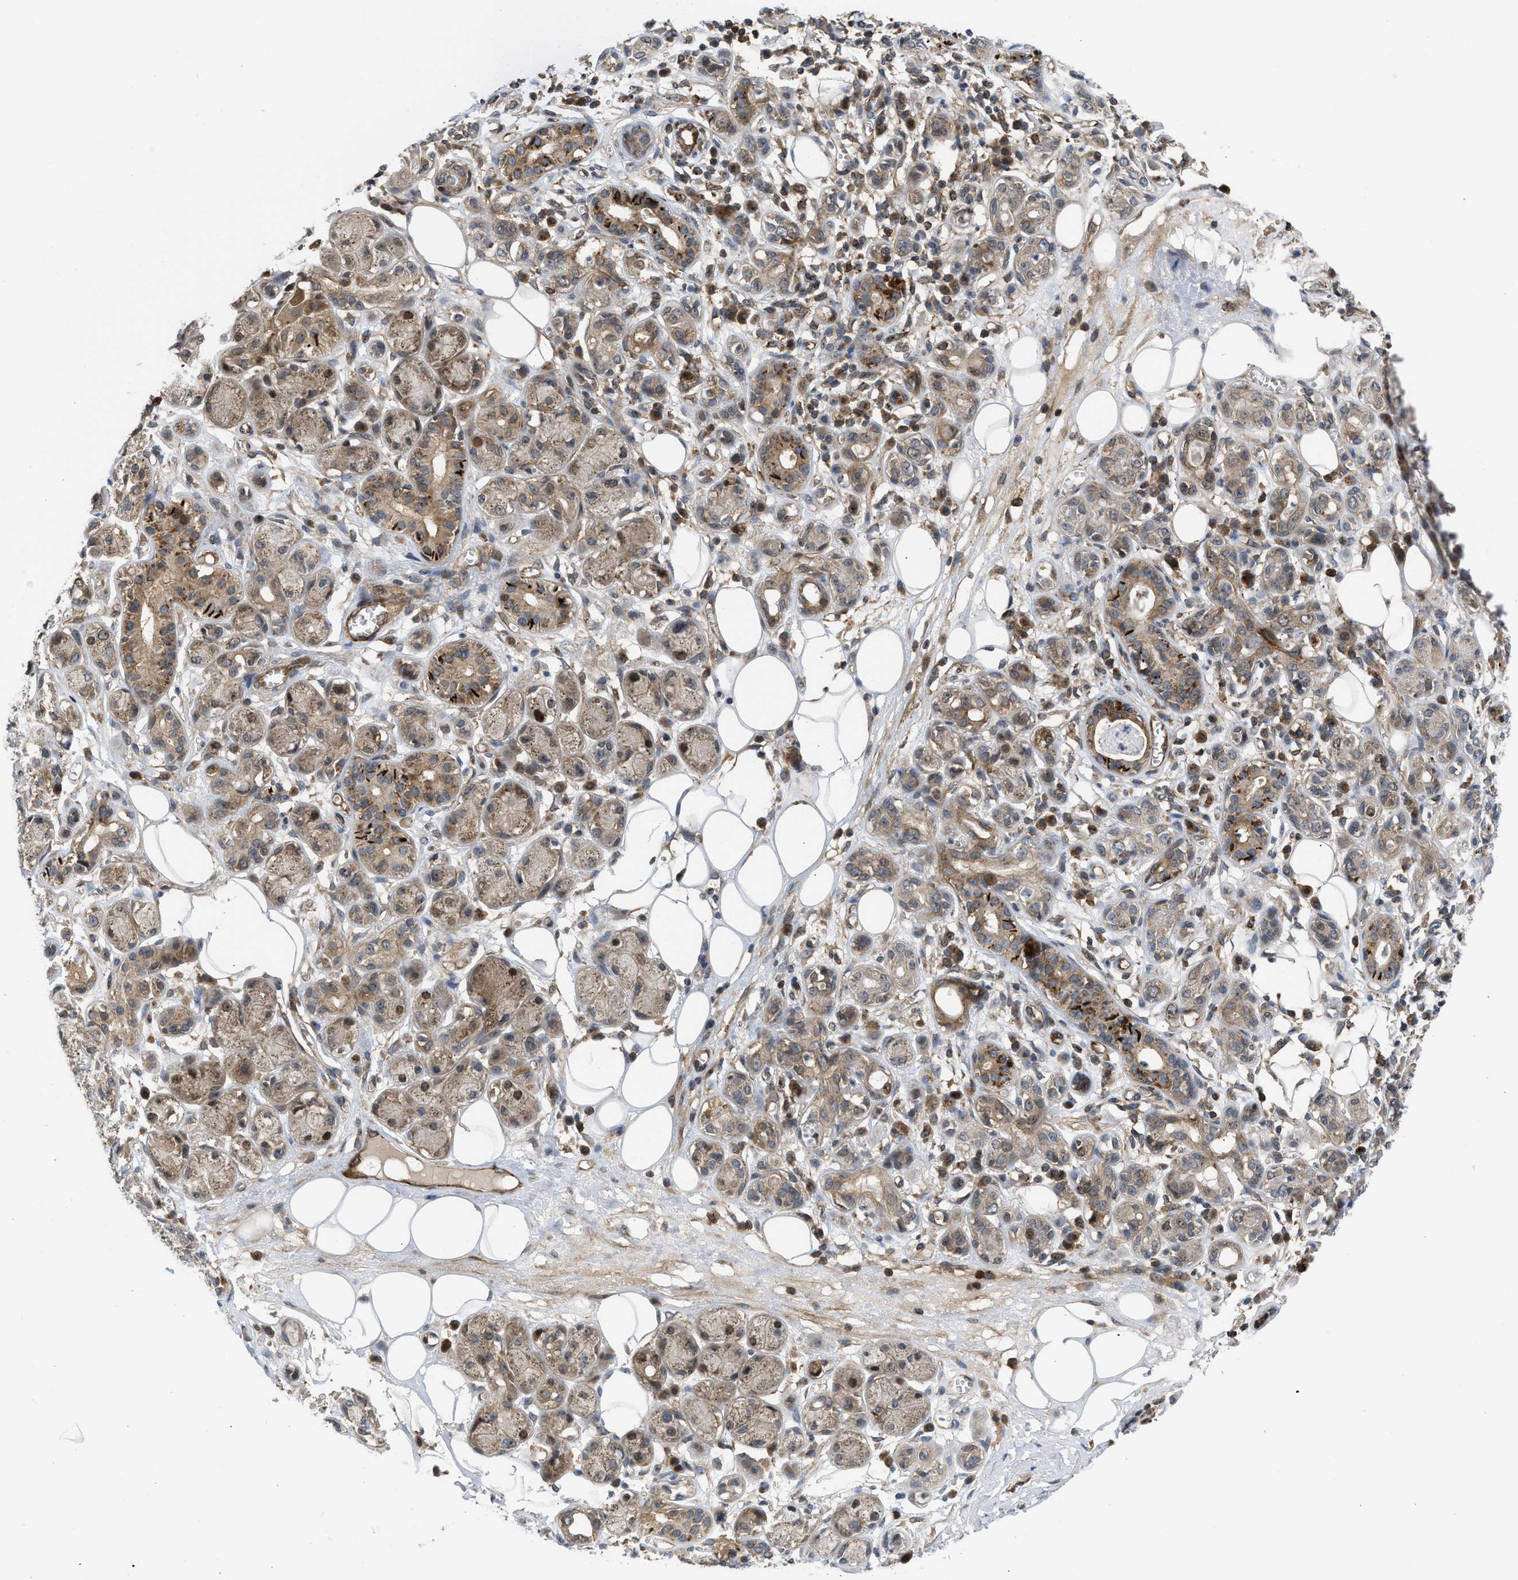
{"staining": {"intensity": "moderate", "quantity": "25%-75%", "location": "cytoplasmic/membranous"}, "tissue": "adipose tissue", "cell_type": "Adipocytes", "image_type": "normal", "snomed": [{"axis": "morphology", "description": "Normal tissue, NOS"}, {"axis": "morphology", "description": "Inflammation, NOS"}, {"axis": "topography", "description": "Salivary gland"}, {"axis": "topography", "description": "Peripheral nerve tissue"}], "caption": "Immunohistochemical staining of benign human adipose tissue shows medium levels of moderate cytoplasmic/membranous positivity in about 25%-75% of adipocytes.", "gene": "GPATCH2L", "patient": {"sex": "female", "age": 75}}